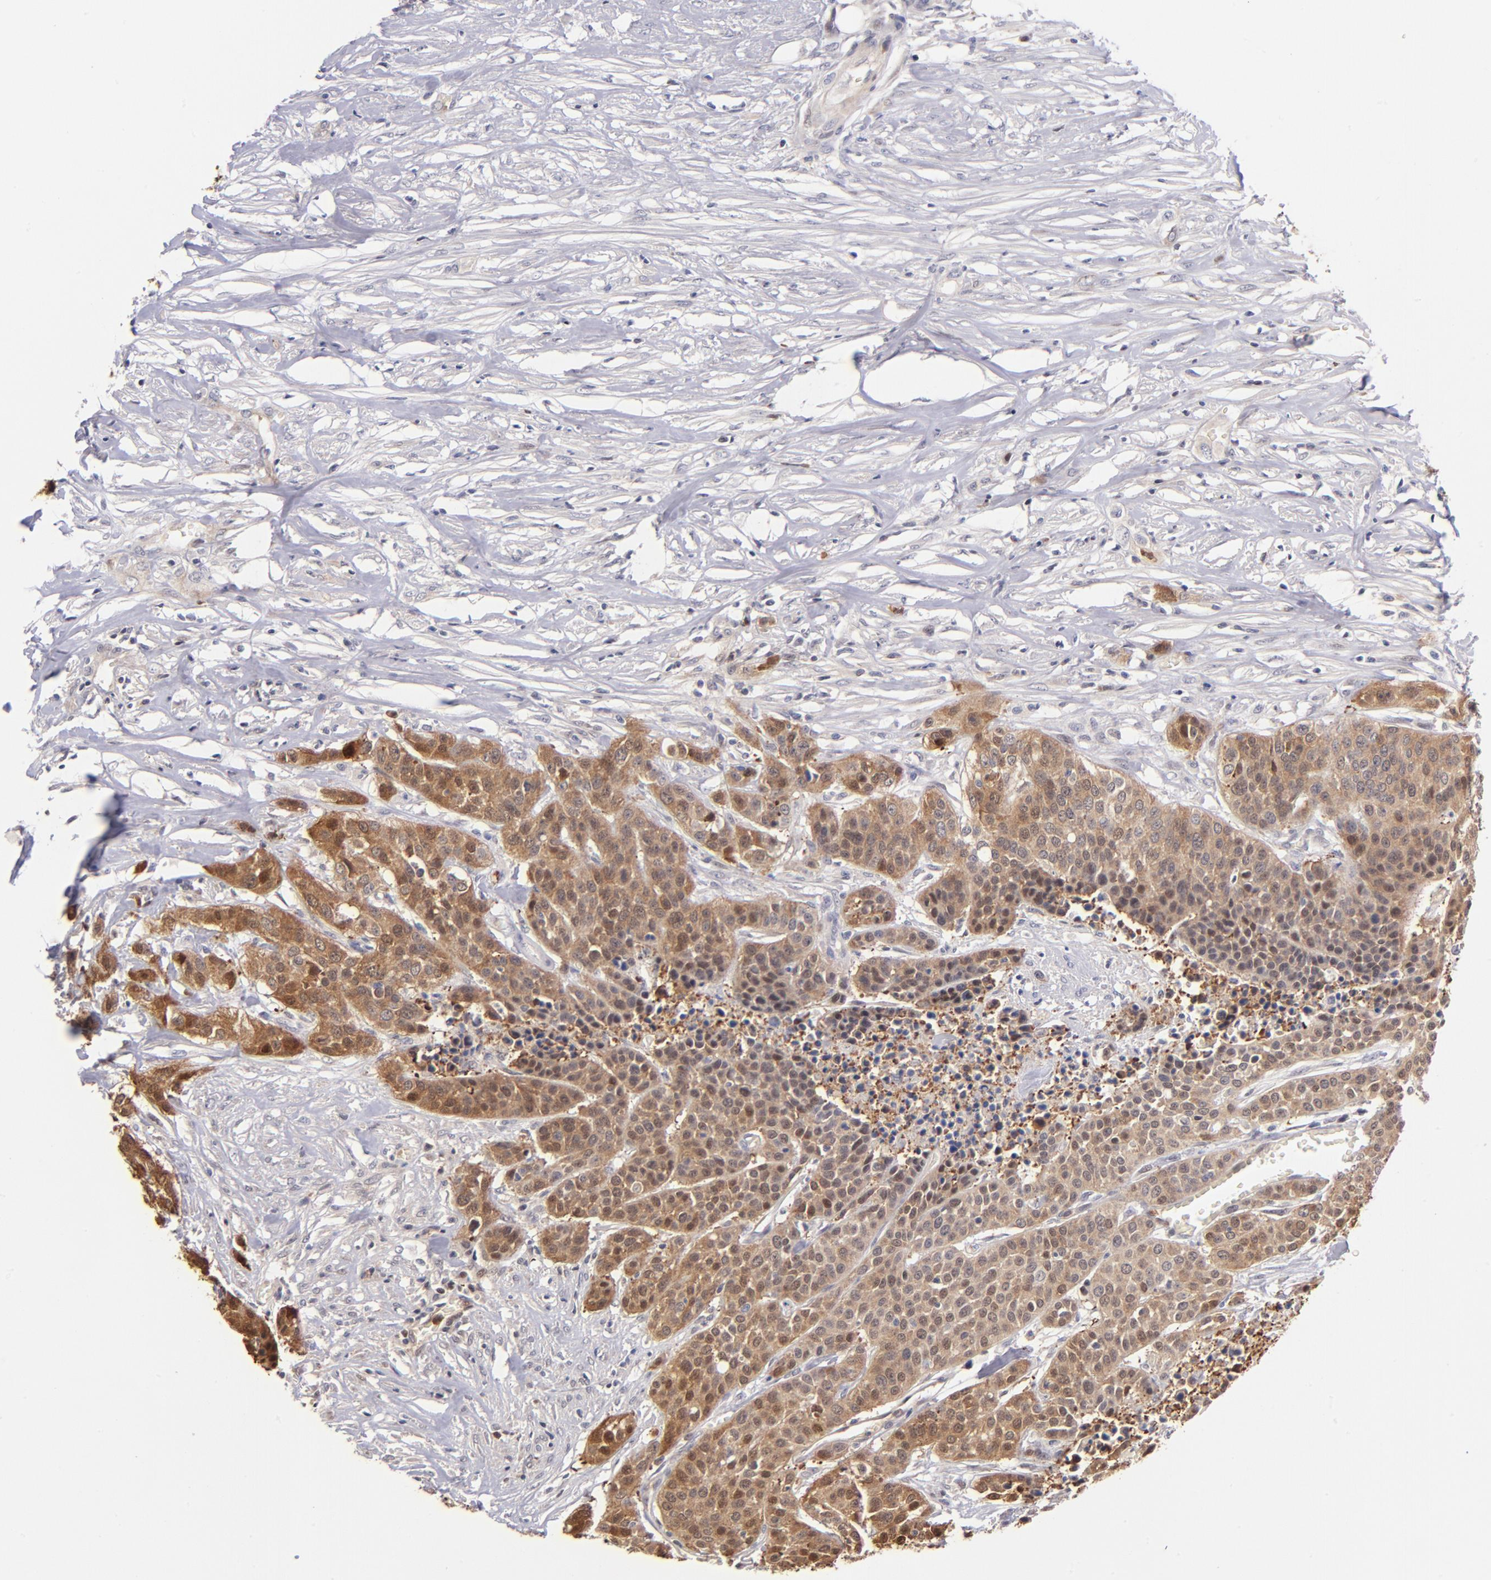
{"staining": {"intensity": "moderate", "quantity": ">75%", "location": "cytoplasmic/membranous,nuclear"}, "tissue": "urothelial cancer", "cell_type": "Tumor cells", "image_type": "cancer", "snomed": [{"axis": "morphology", "description": "Urothelial carcinoma, High grade"}, {"axis": "topography", "description": "Urinary bladder"}], "caption": "Urothelial cancer stained with a brown dye exhibits moderate cytoplasmic/membranous and nuclear positive expression in approximately >75% of tumor cells.", "gene": "YWHAB", "patient": {"sex": "male", "age": 74}}